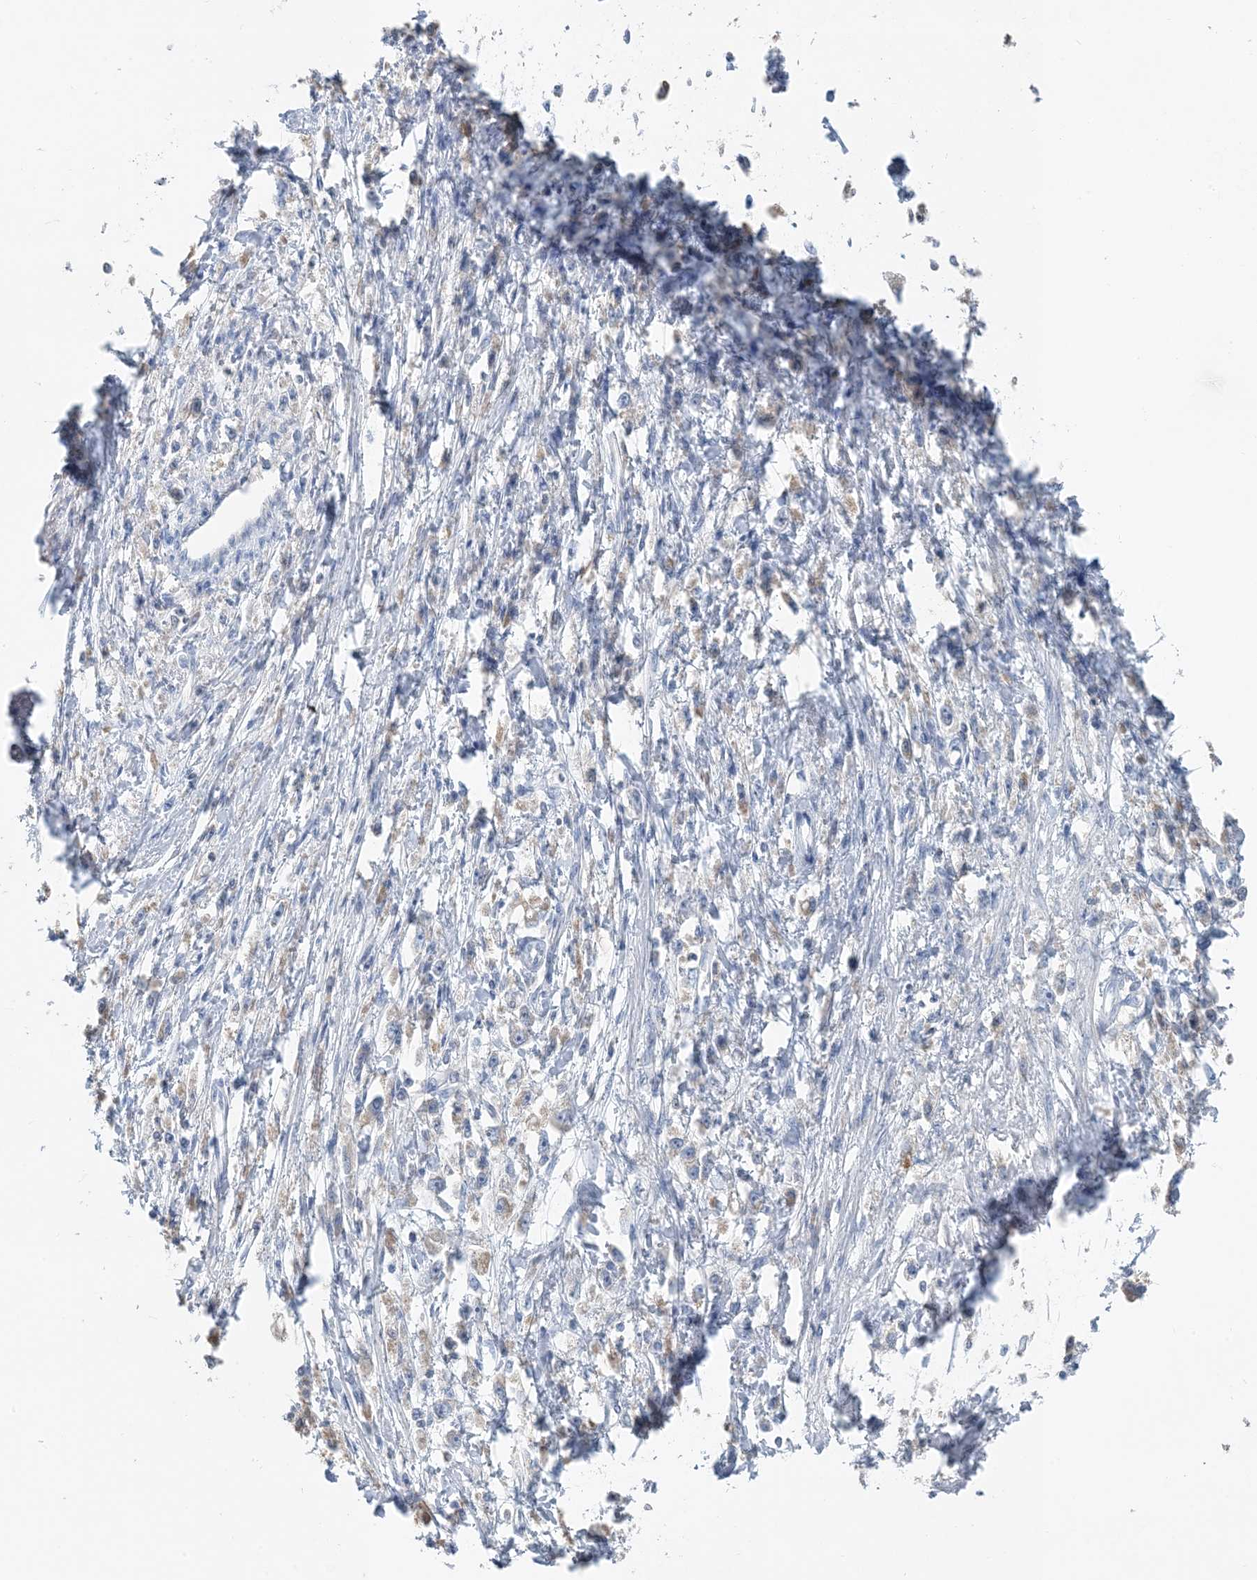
{"staining": {"intensity": "negative", "quantity": "none", "location": "none"}, "tissue": "stomach cancer", "cell_type": "Tumor cells", "image_type": "cancer", "snomed": [{"axis": "morphology", "description": "Adenocarcinoma, NOS"}, {"axis": "topography", "description": "Stomach"}], "caption": "Stomach adenocarcinoma was stained to show a protein in brown. There is no significant expression in tumor cells.", "gene": "CTRL", "patient": {"sex": "female", "age": 59}}